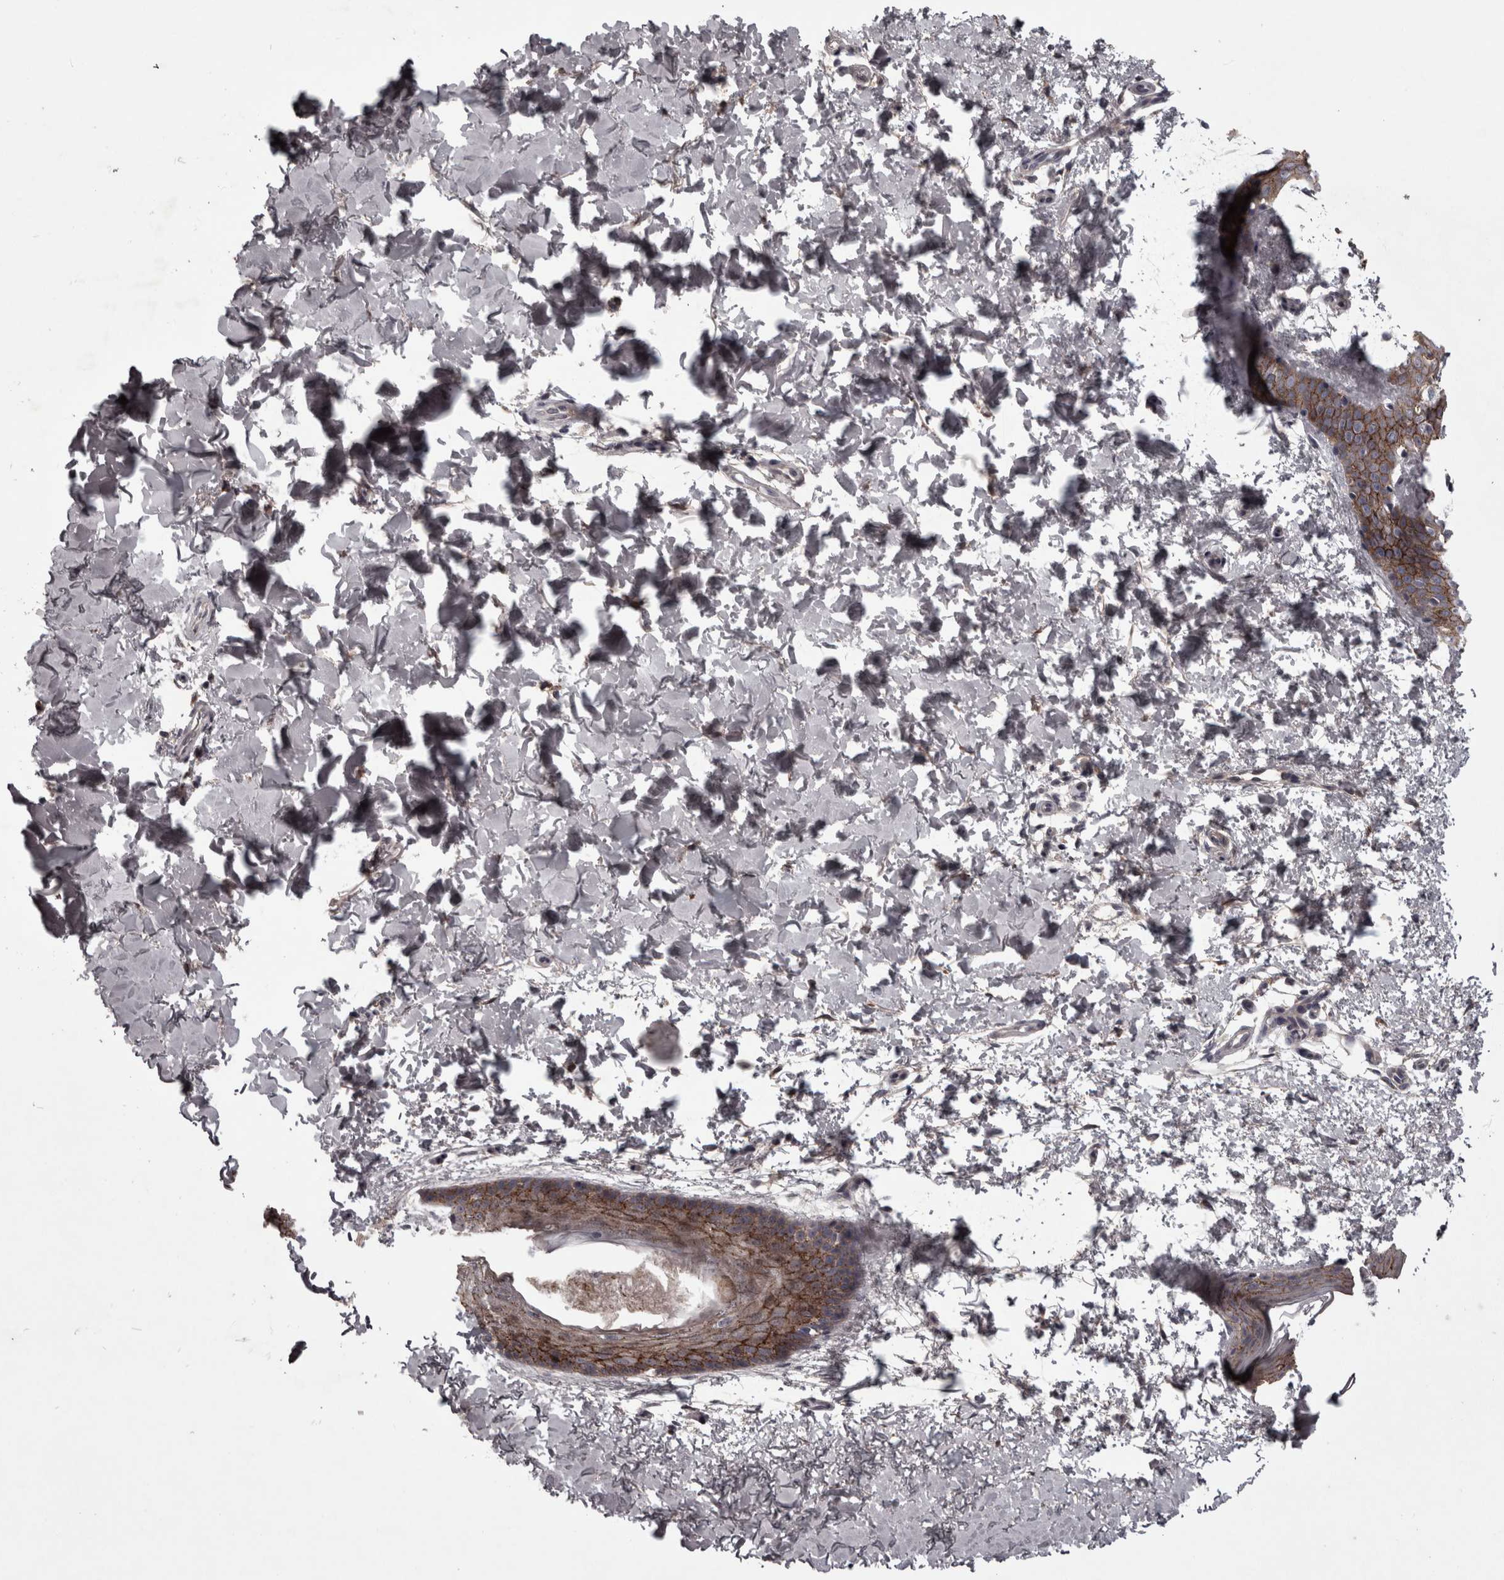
{"staining": {"intensity": "moderate", "quantity": "25%-75%", "location": "cytoplasmic/membranous"}, "tissue": "skin", "cell_type": "Fibroblasts", "image_type": "normal", "snomed": [{"axis": "morphology", "description": "Normal tissue, NOS"}, {"axis": "morphology", "description": "Neoplasm, benign, NOS"}, {"axis": "topography", "description": "Skin"}, {"axis": "topography", "description": "Soft tissue"}], "caption": "The image displays staining of unremarkable skin, revealing moderate cytoplasmic/membranous protein expression (brown color) within fibroblasts. (IHC, brightfield microscopy, high magnification).", "gene": "PCDH17", "patient": {"sex": "male", "age": 26}}